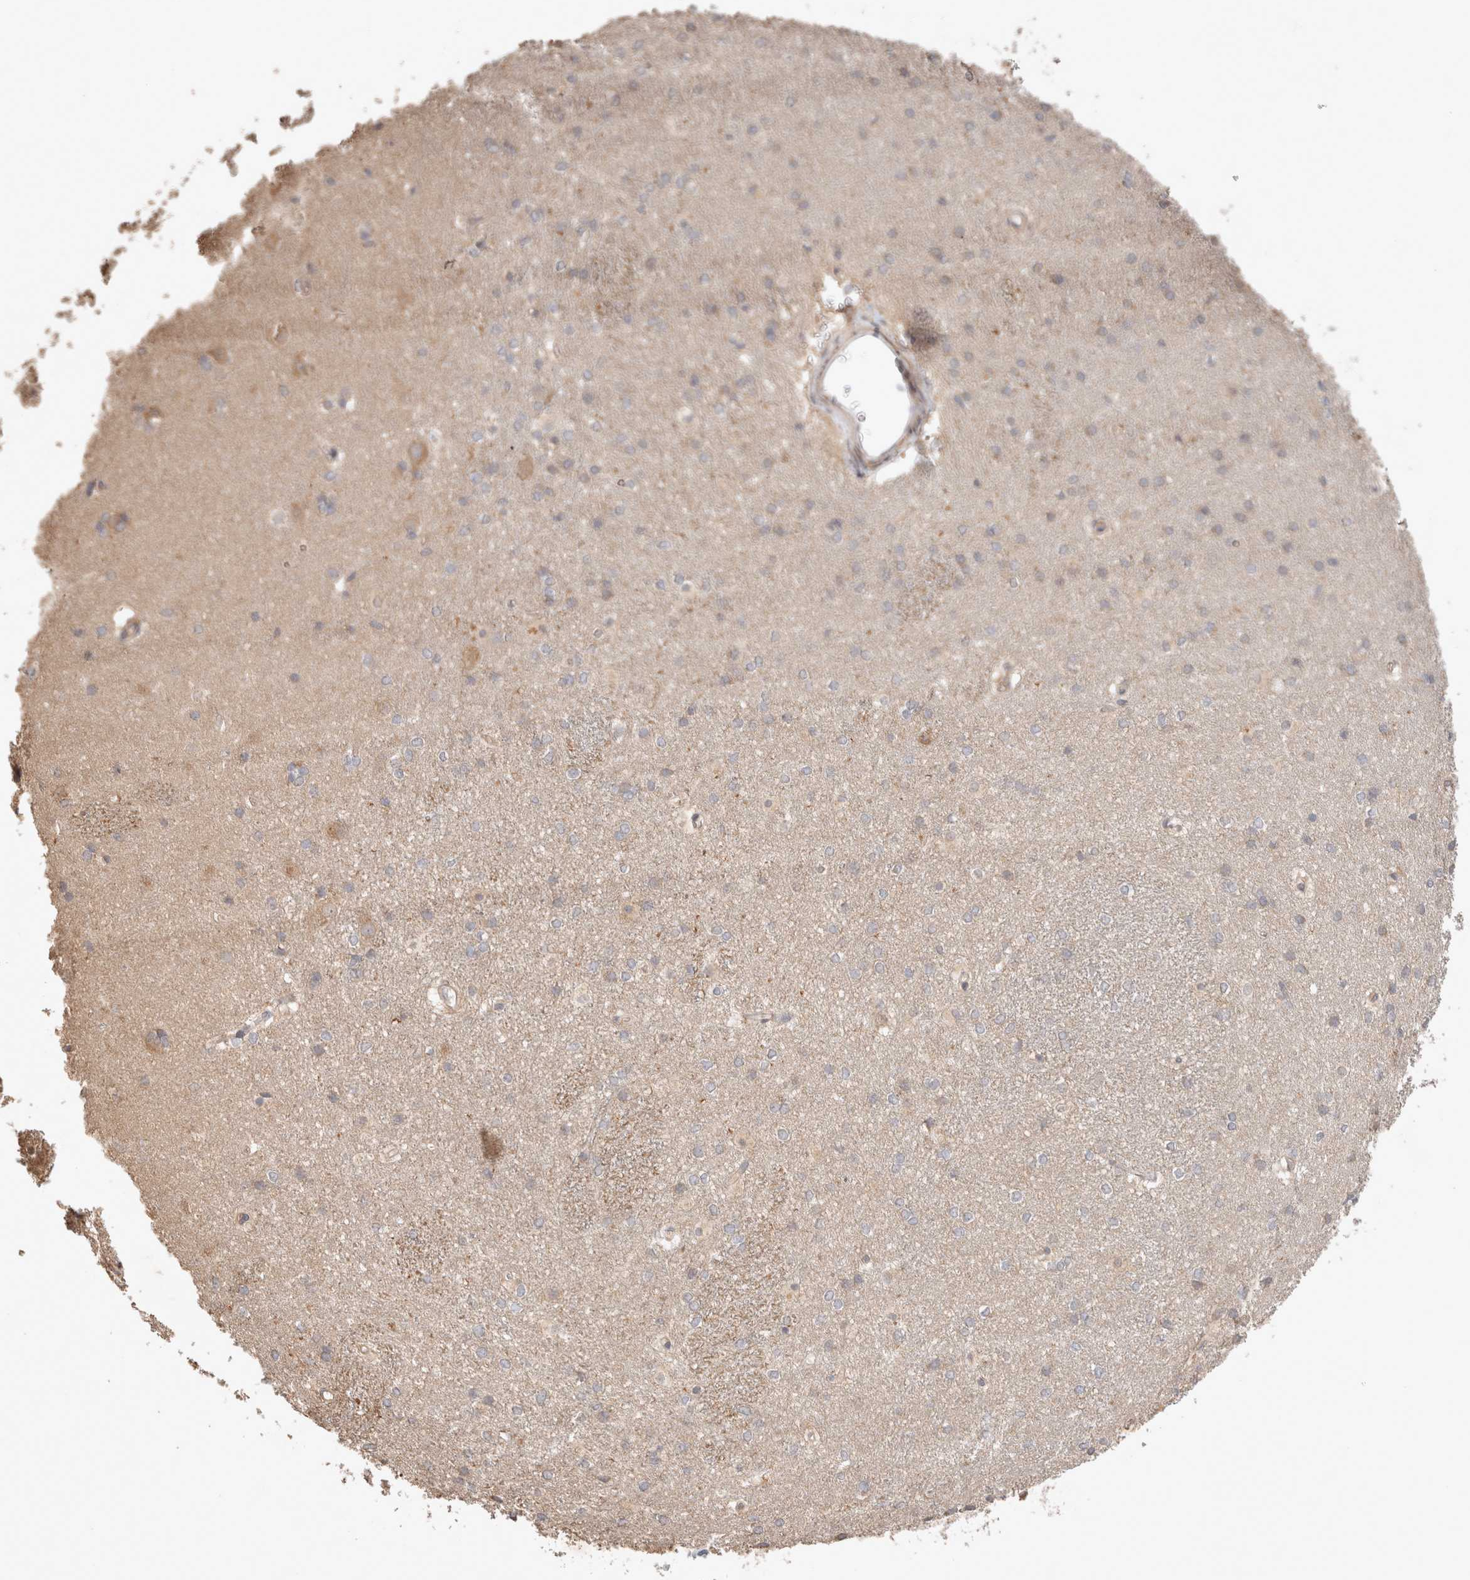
{"staining": {"intensity": "moderate", "quantity": "<25%", "location": "cytoplasmic/membranous"}, "tissue": "caudate", "cell_type": "Glial cells", "image_type": "normal", "snomed": [{"axis": "morphology", "description": "Normal tissue, NOS"}, {"axis": "topography", "description": "Lateral ventricle wall"}], "caption": "Immunohistochemistry (IHC) micrograph of unremarkable caudate stained for a protein (brown), which exhibits low levels of moderate cytoplasmic/membranous expression in approximately <25% of glial cells.", "gene": "HROB", "patient": {"sex": "female", "age": 19}}